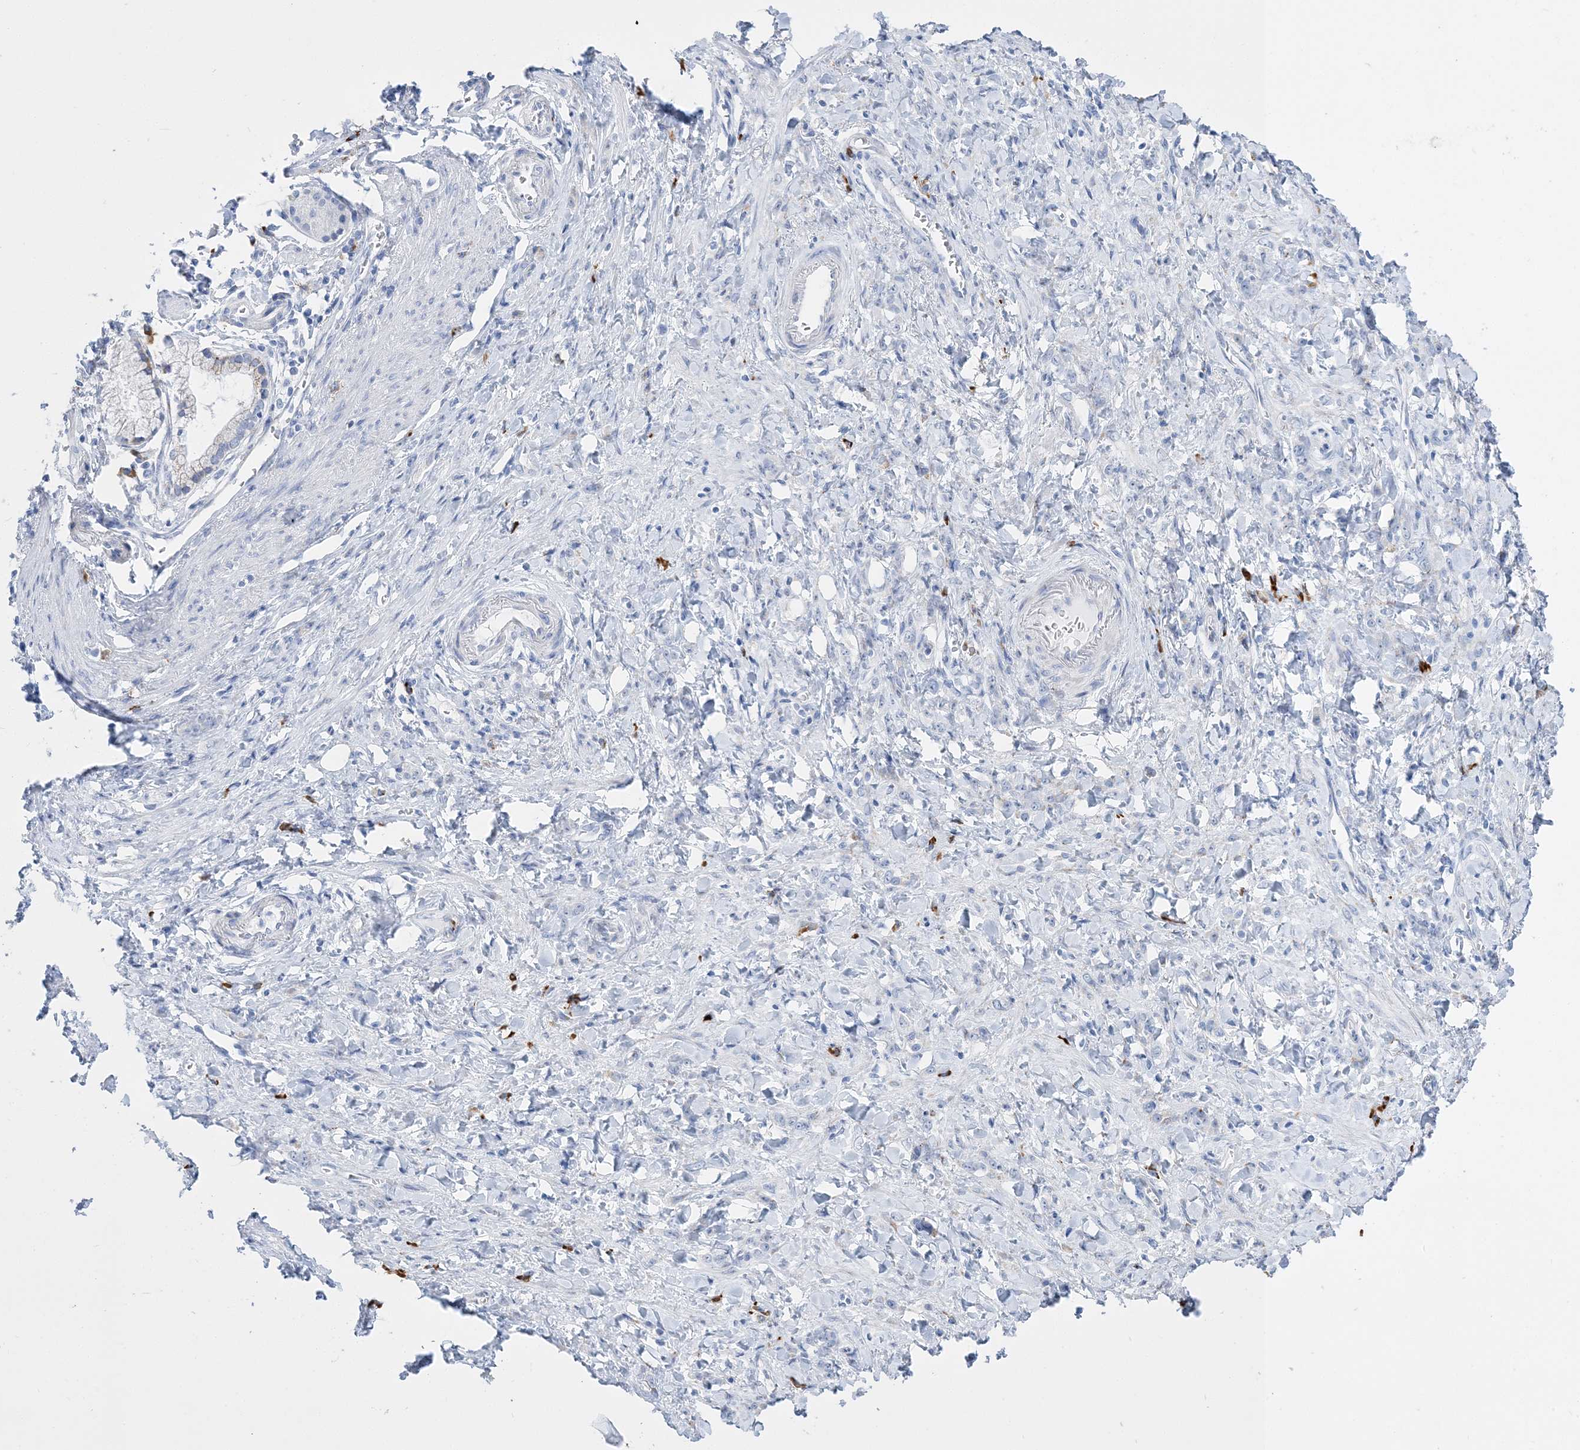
{"staining": {"intensity": "negative", "quantity": "none", "location": "none"}, "tissue": "stomach cancer", "cell_type": "Tumor cells", "image_type": "cancer", "snomed": [{"axis": "morphology", "description": "Normal tissue, NOS"}, {"axis": "morphology", "description": "Adenocarcinoma, NOS"}, {"axis": "topography", "description": "Stomach"}], "caption": "A photomicrograph of adenocarcinoma (stomach) stained for a protein shows no brown staining in tumor cells. The staining is performed using DAB brown chromogen with nuclei counter-stained in using hematoxylin.", "gene": "TSPYL6", "patient": {"sex": "male", "age": 82}}